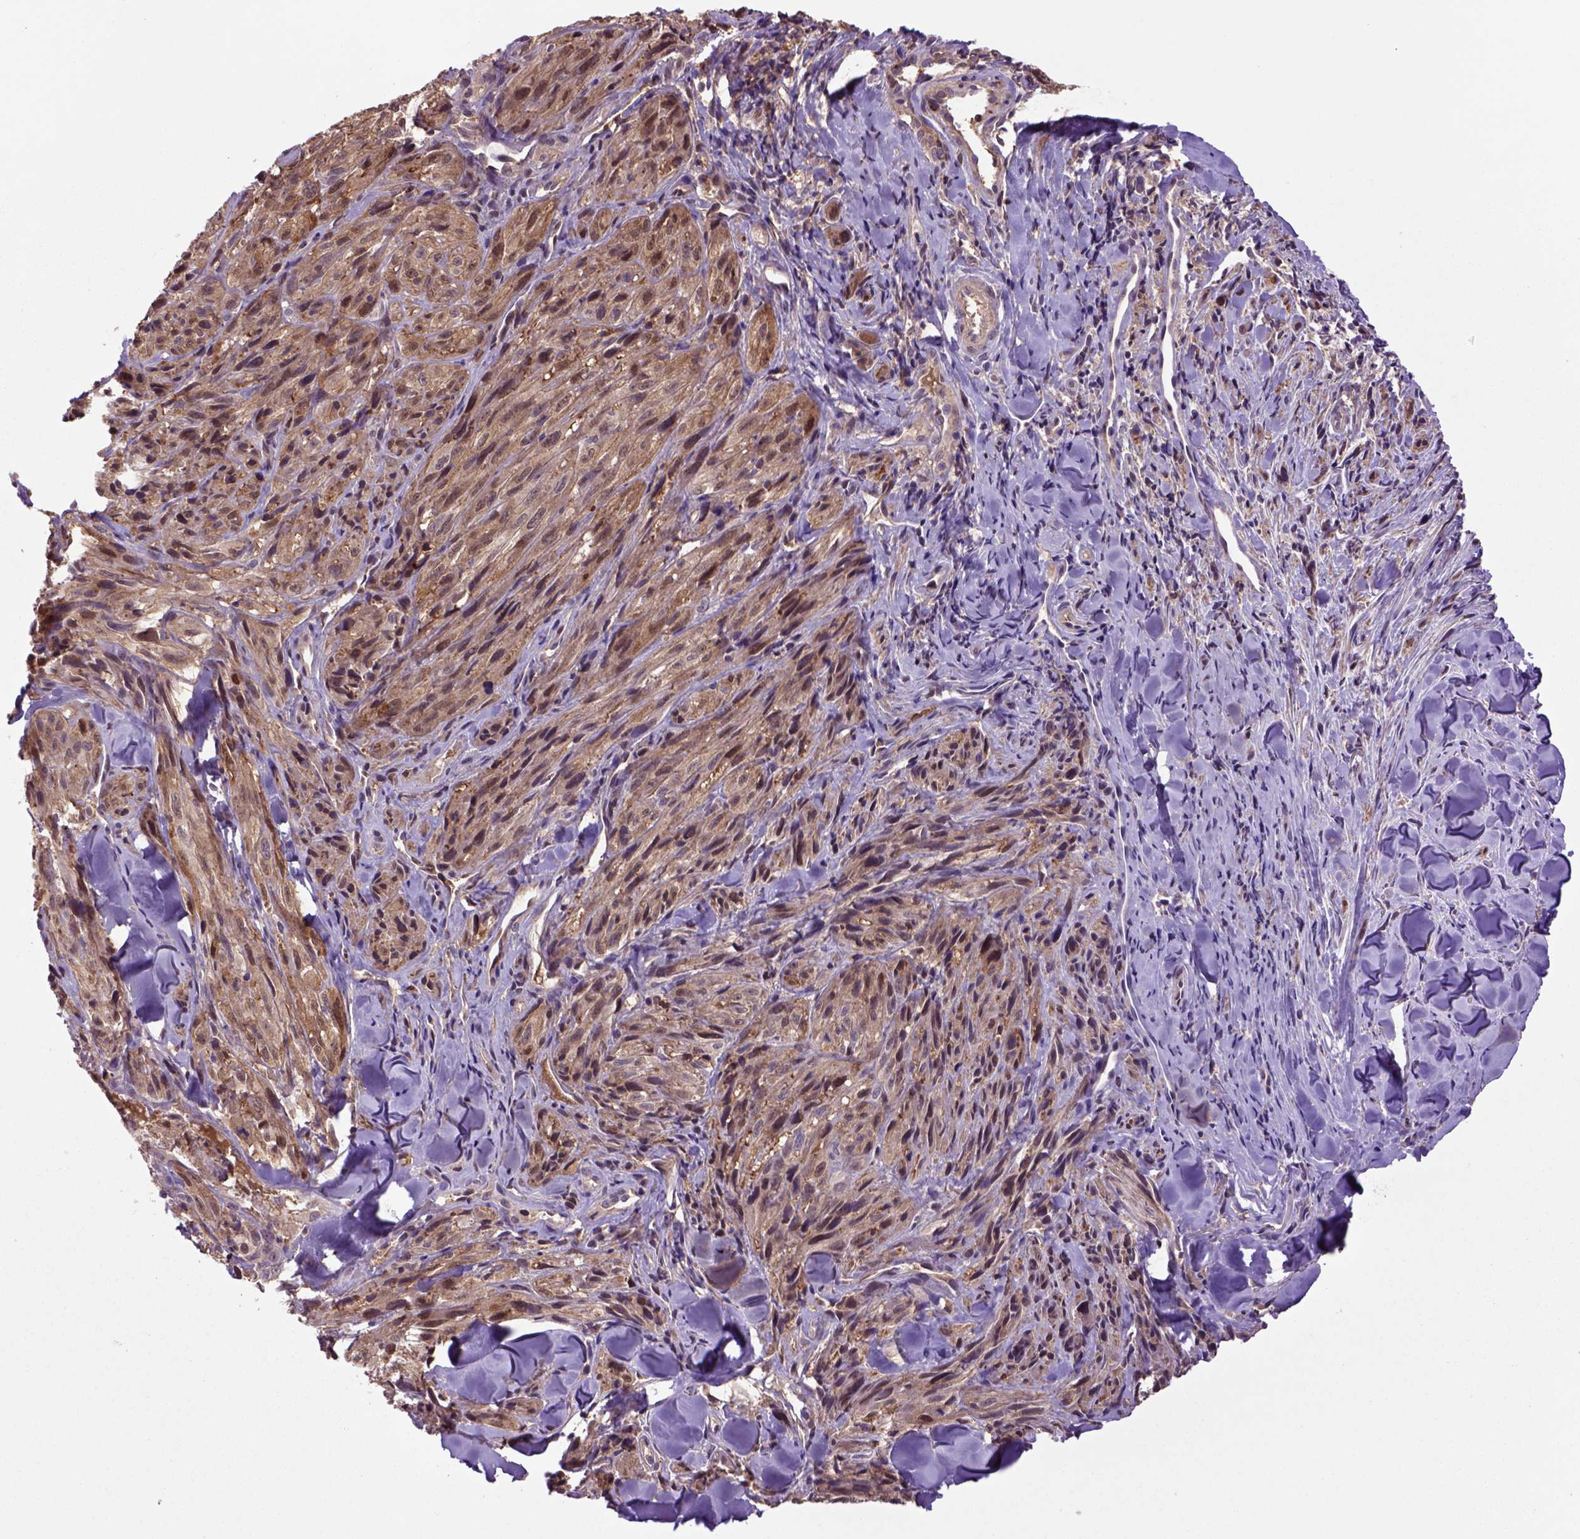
{"staining": {"intensity": "moderate", "quantity": ">75%", "location": "cytoplasmic/membranous,nuclear"}, "tissue": "melanoma", "cell_type": "Tumor cells", "image_type": "cancer", "snomed": [{"axis": "morphology", "description": "Malignant melanoma, NOS"}, {"axis": "topography", "description": "Skin"}], "caption": "Immunohistochemistry micrograph of neoplastic tissue: human melanoma stained using immunohistochemistry shows medium levels of moderate protein expression localized specifically in the cytoplasmic/membranous and nuclear of tumor cells, appearing as a cytoplasmic/membranous and nuclear brown color.", "gene": "HSPBP1", "patient": {"sex": "male", "age": 67}}